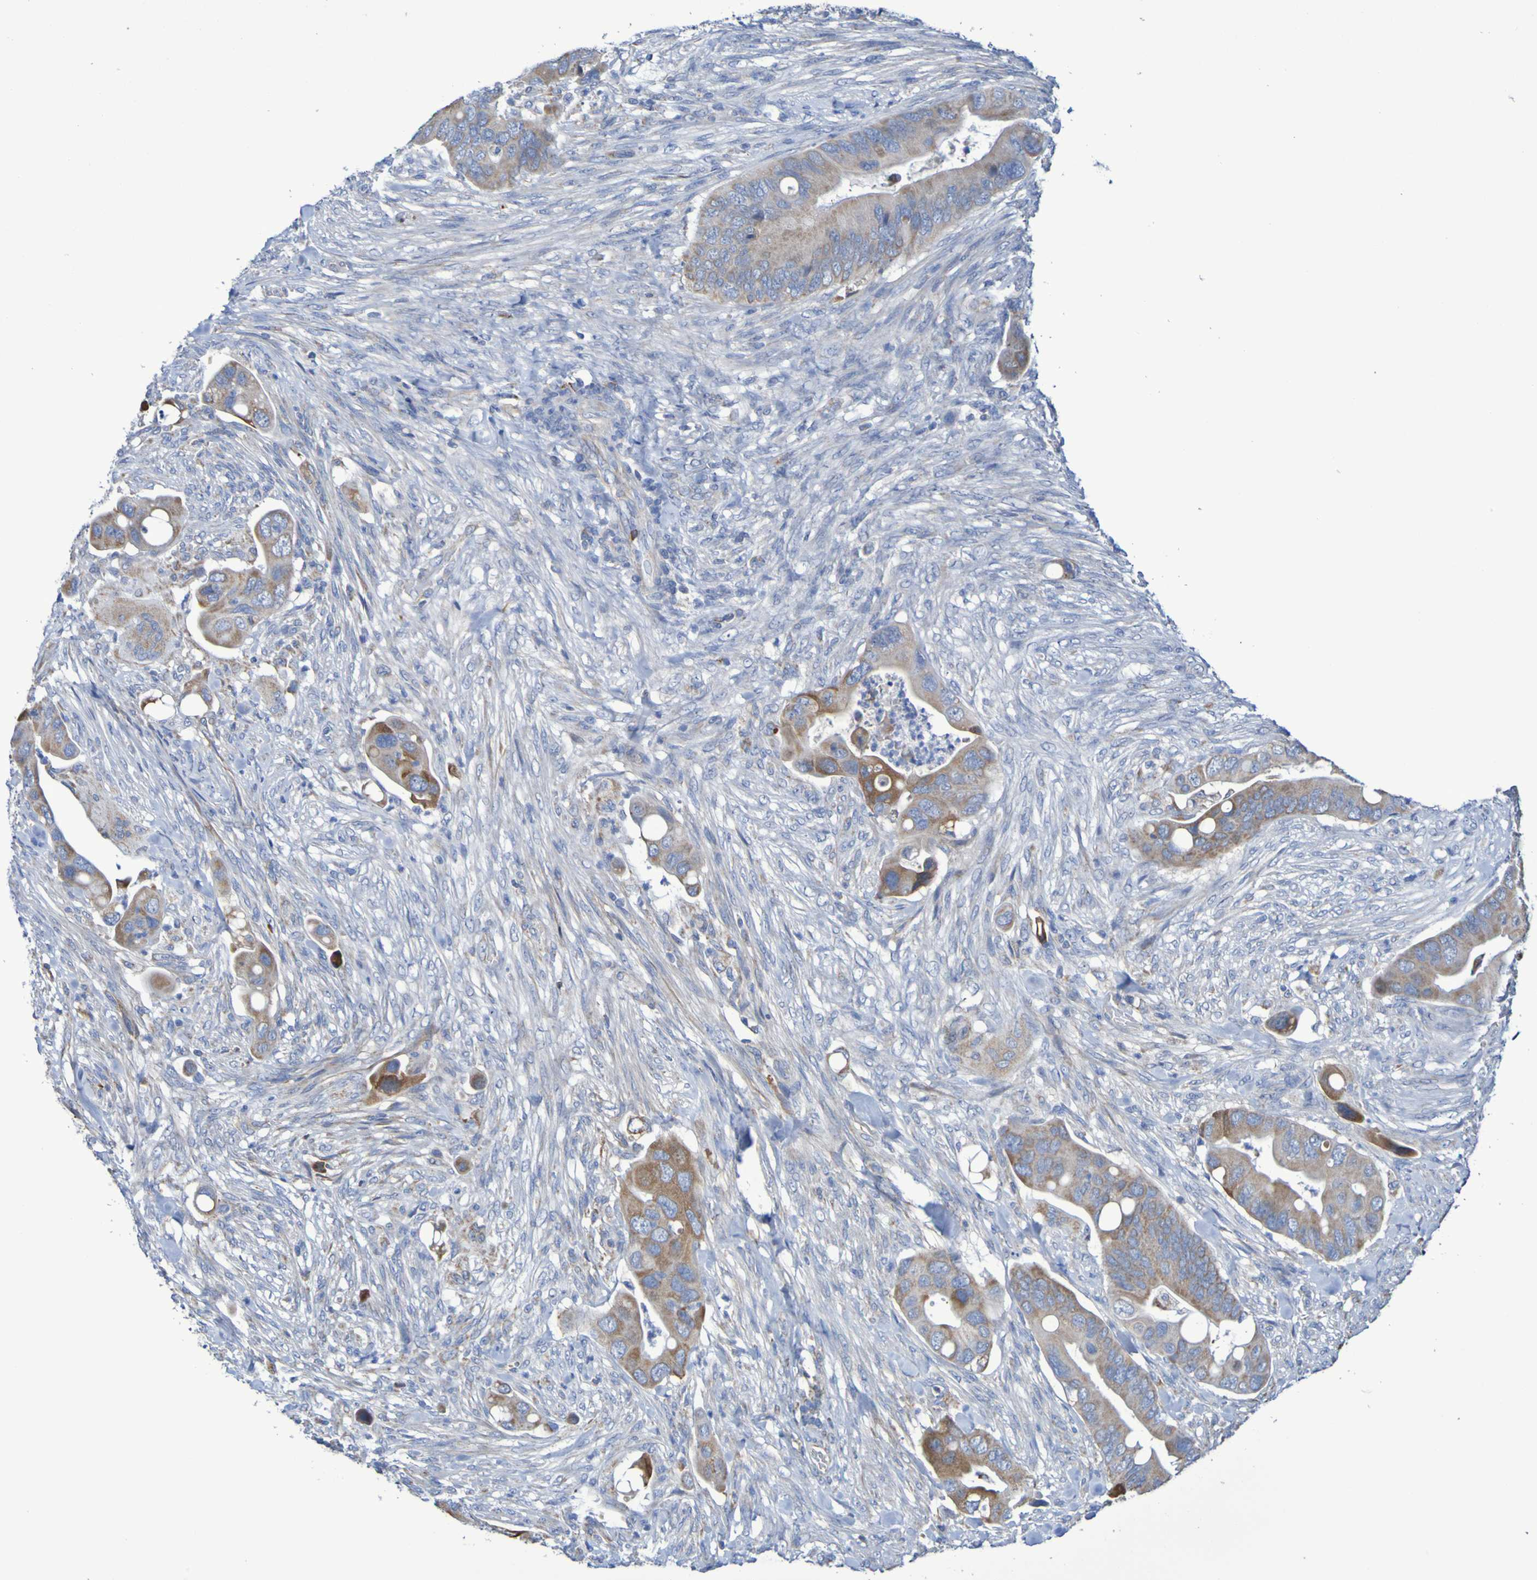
{"staining": {"intensity": "moderate", "quantity": ">75%", "location": "cytoplasmic/membranous"}, "tissue": "colorectal cancer", "cell_type": "Tumor cells", "image_type": "cancer", "snomed": [{"axis": "morphology", "description": "Adenocarcinoma, NOS"}, {"axis": "topography", "description": "Rectum"}], "caption": "Moderate cytoplasmic/membranous protein expression is present in about >75% of tumor cells in adenocarcinoma (colorectal).", "gene": "CNTN2", "patient": {"sex": "female", "age": 57}}